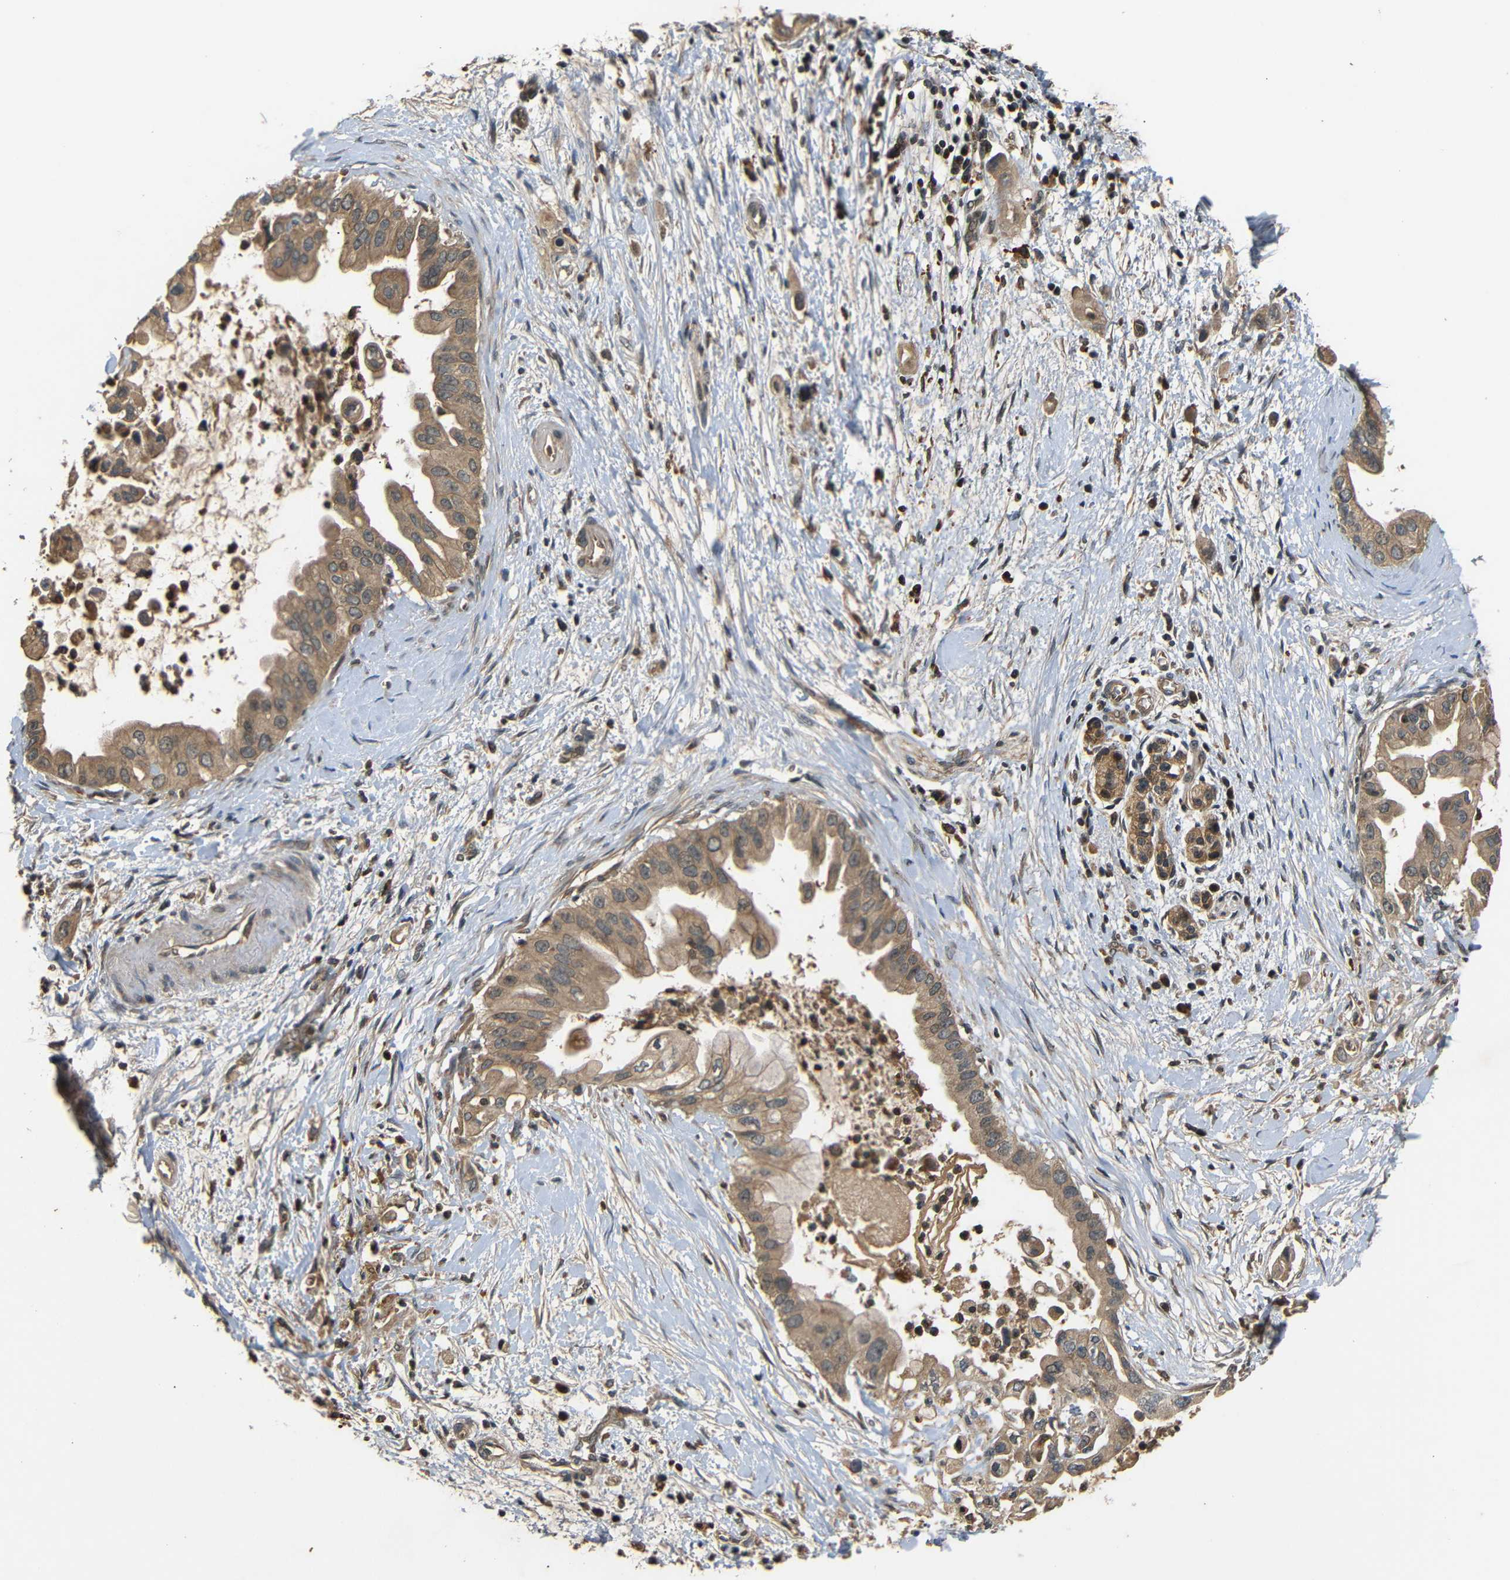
{"staining": {"intensity": "moderate", "quantity": ">75%", "location": "cytoplasmic/membranous"}, "tissue": "pancreatic cancer", "cell_type": "Tumor cells", "image_type": "cancer", "snomed": [{"axis": "morphology", "description": "Adenocarcinoma, NOS"}, {"axis": "topography", "description": "Pancreas"}], "caption": "Immunohistochemistry (IHC) photomicrograph of neoplastic tissue: human adenocarcinoma (pancreatic) stained using immunohistochemistry displays medium levels of moderate protein expression localized specifically in the cytoplasmic/membranous of tumor cells, appearing as a cytoplasmic/membranous brown color.", "gene": "TANK", "patient": {"sex": "male", "age": 55}}